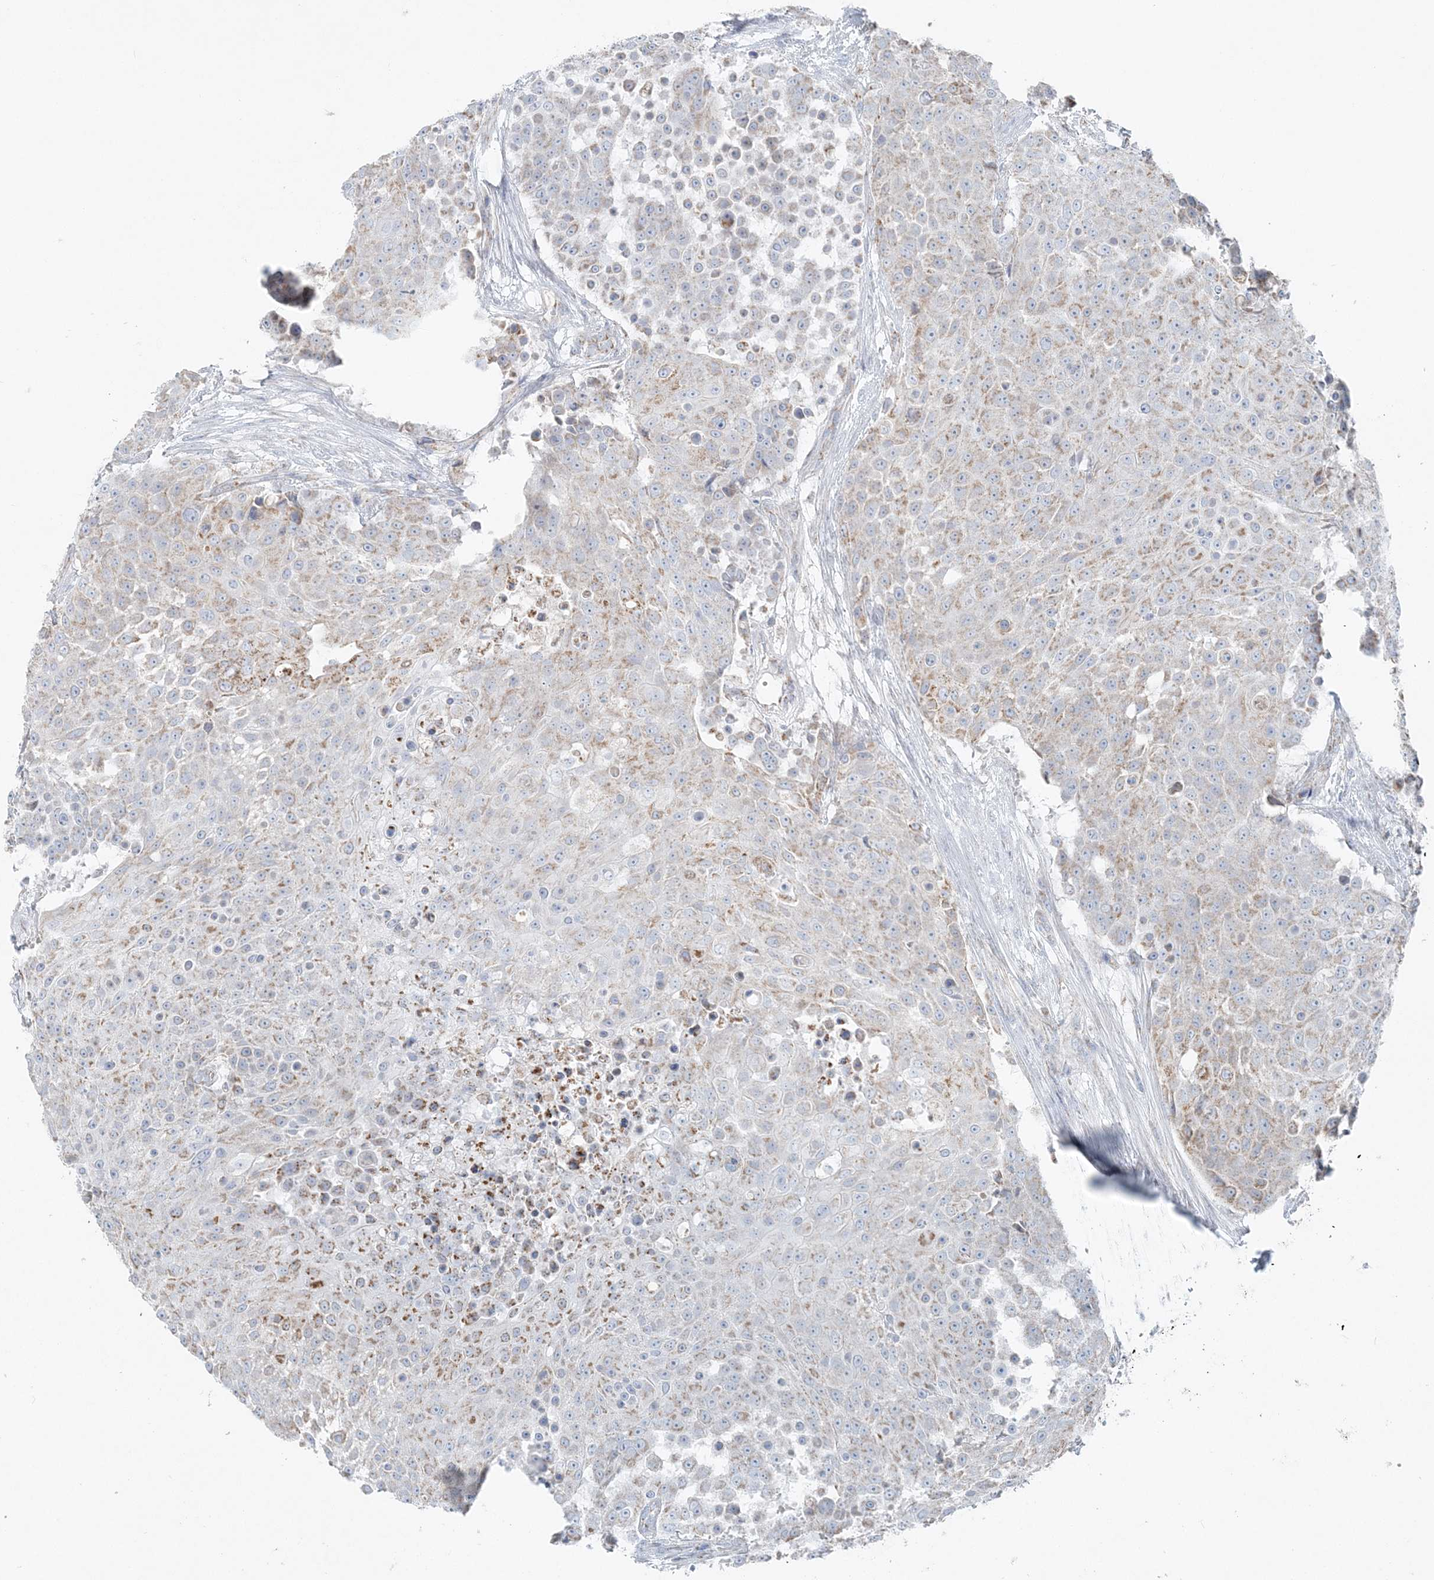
{"staining": {"intensity": "weak", "quantity": "25%-75%", "location": "cytoplasmic/membranous"}, "tissue": "urothelial cancer", "cell_type": "Tumor cells", "image_type": "cancer", "snomed": [{"axis": "morphology", "description": "Urothelial carcinoma, High grade"}, {"axis": "topography", "description": "Urinary bladder"}], "caption": "About 25%-75% of tumor cells in human urothelial carcinoma (high-grade) display weak cytoplasmic/membranous protein positivity as visualized by brown immunohistochemical staining.", "gene": "PCCB", "patient": {"sex": "female", "age": 63}}